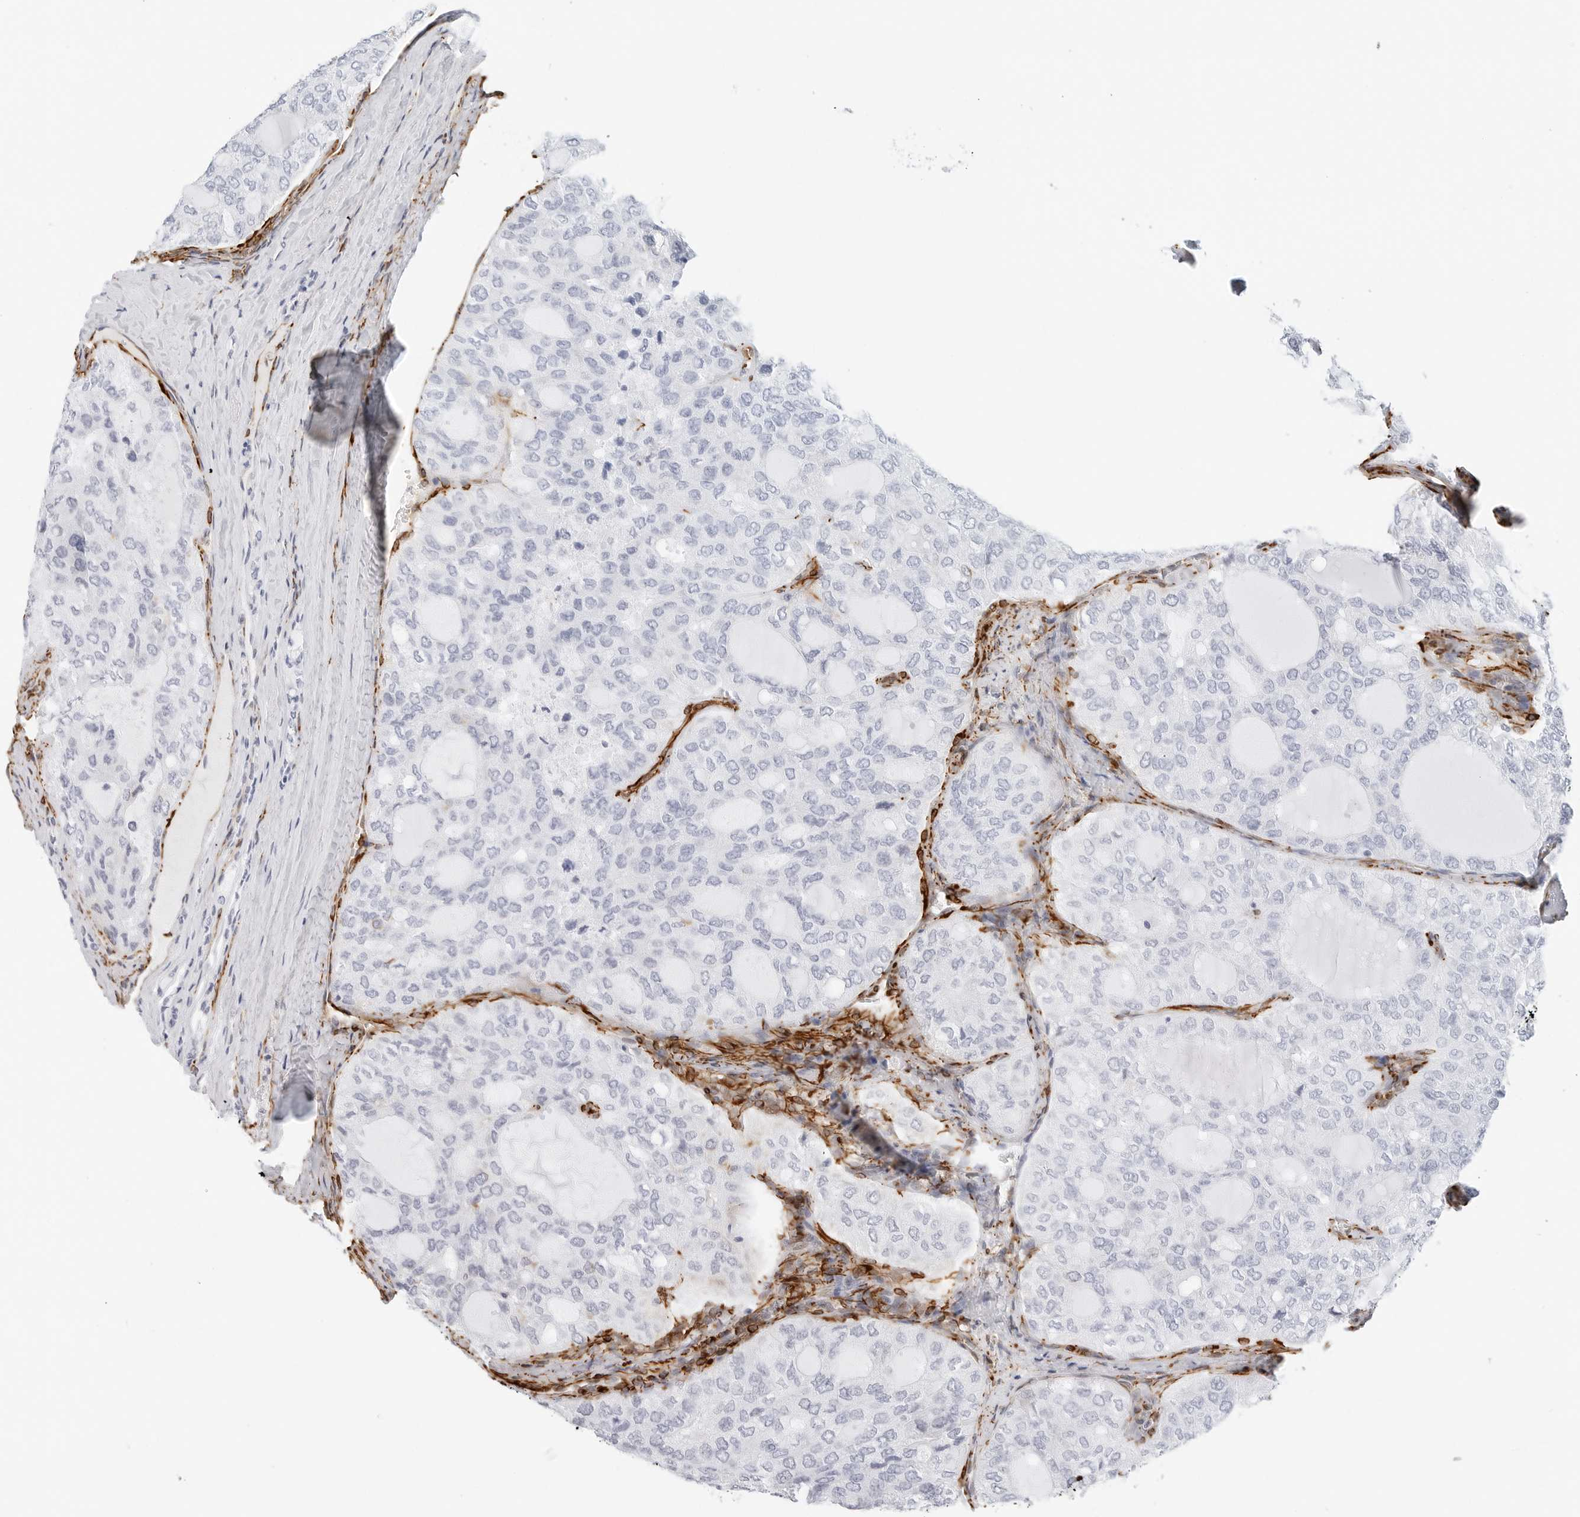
{"staining": {"intensity": "negative", "quantity": "none", "location": "none"}, "tissue": "thyroid cancer", "cell_type": "Tumor cells", "image_type": "cancer", "snomed": [{"axis": "morphology", "description": "Follicular adenoma carcinoma, NOS"}, {"axis": "topography", "description": "Thyroid gland"}], "caption": "Immunohistochemical staining of human thyroid cancer demonstrates no significant staining in tumor cells.", "gene": "NES", "patient": {"sex": "male", "age": 75}}